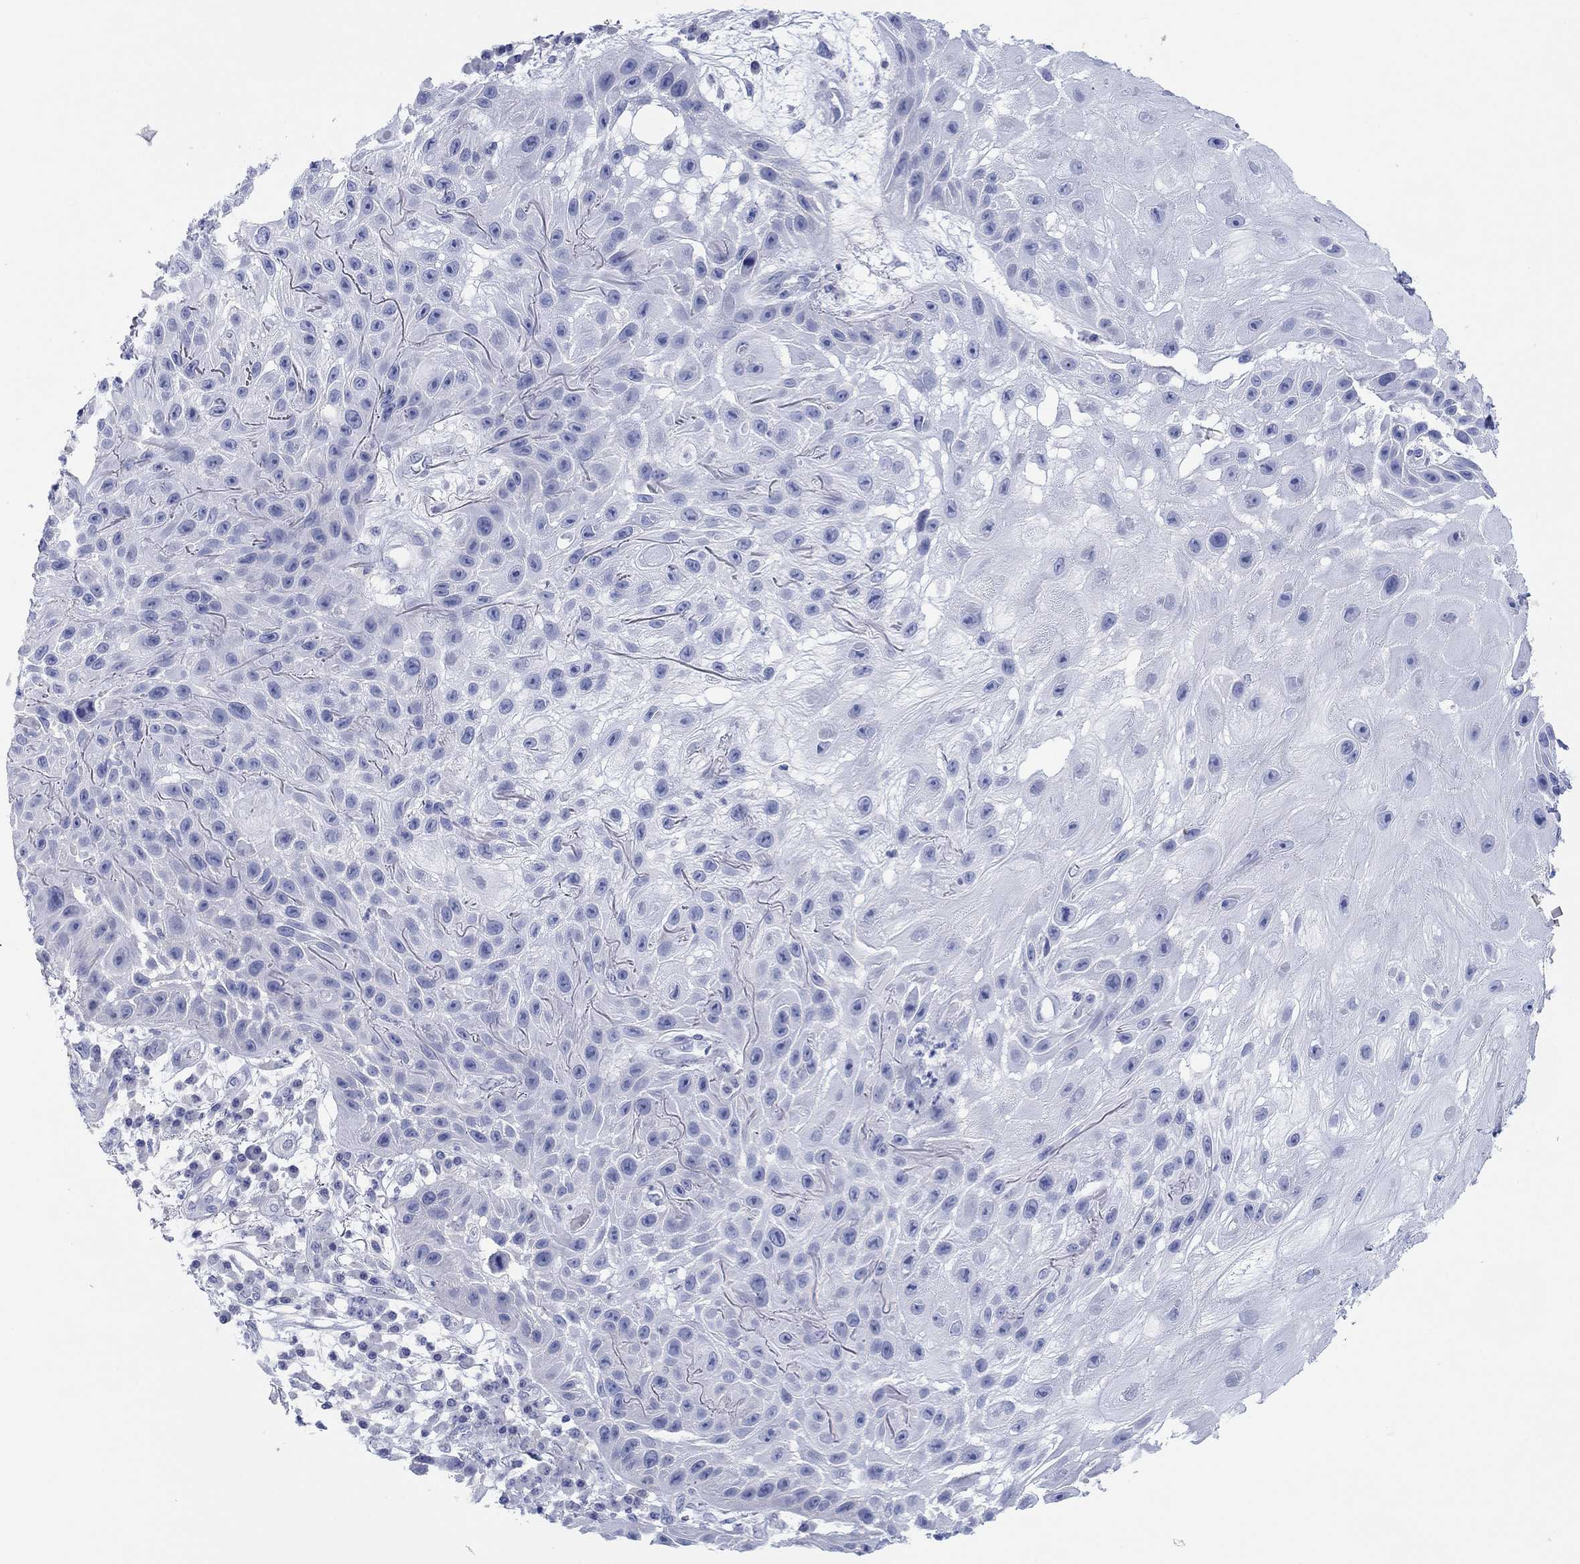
{"staining": {"intensity": "negative", "quantity": "none", "location": "none"}, "tissue": "skin cancer", "cell_type": "Tumor cells", "image_type": "cancer", "snomed": [{"axis": "morphology", "description": "Normal tissue, NOS"}, {"axis": "morphology", "description": "Squamous cell carcinoma, NOS"}, {"axis": "topography", "description": "Skin"}], "caption": "The immunohistochemistry histopathology image has no significant expression in tumor cells of skin cancer tissue.", "gene": "ATP1B1", "patient": {"sex": "male", "age": 79}}